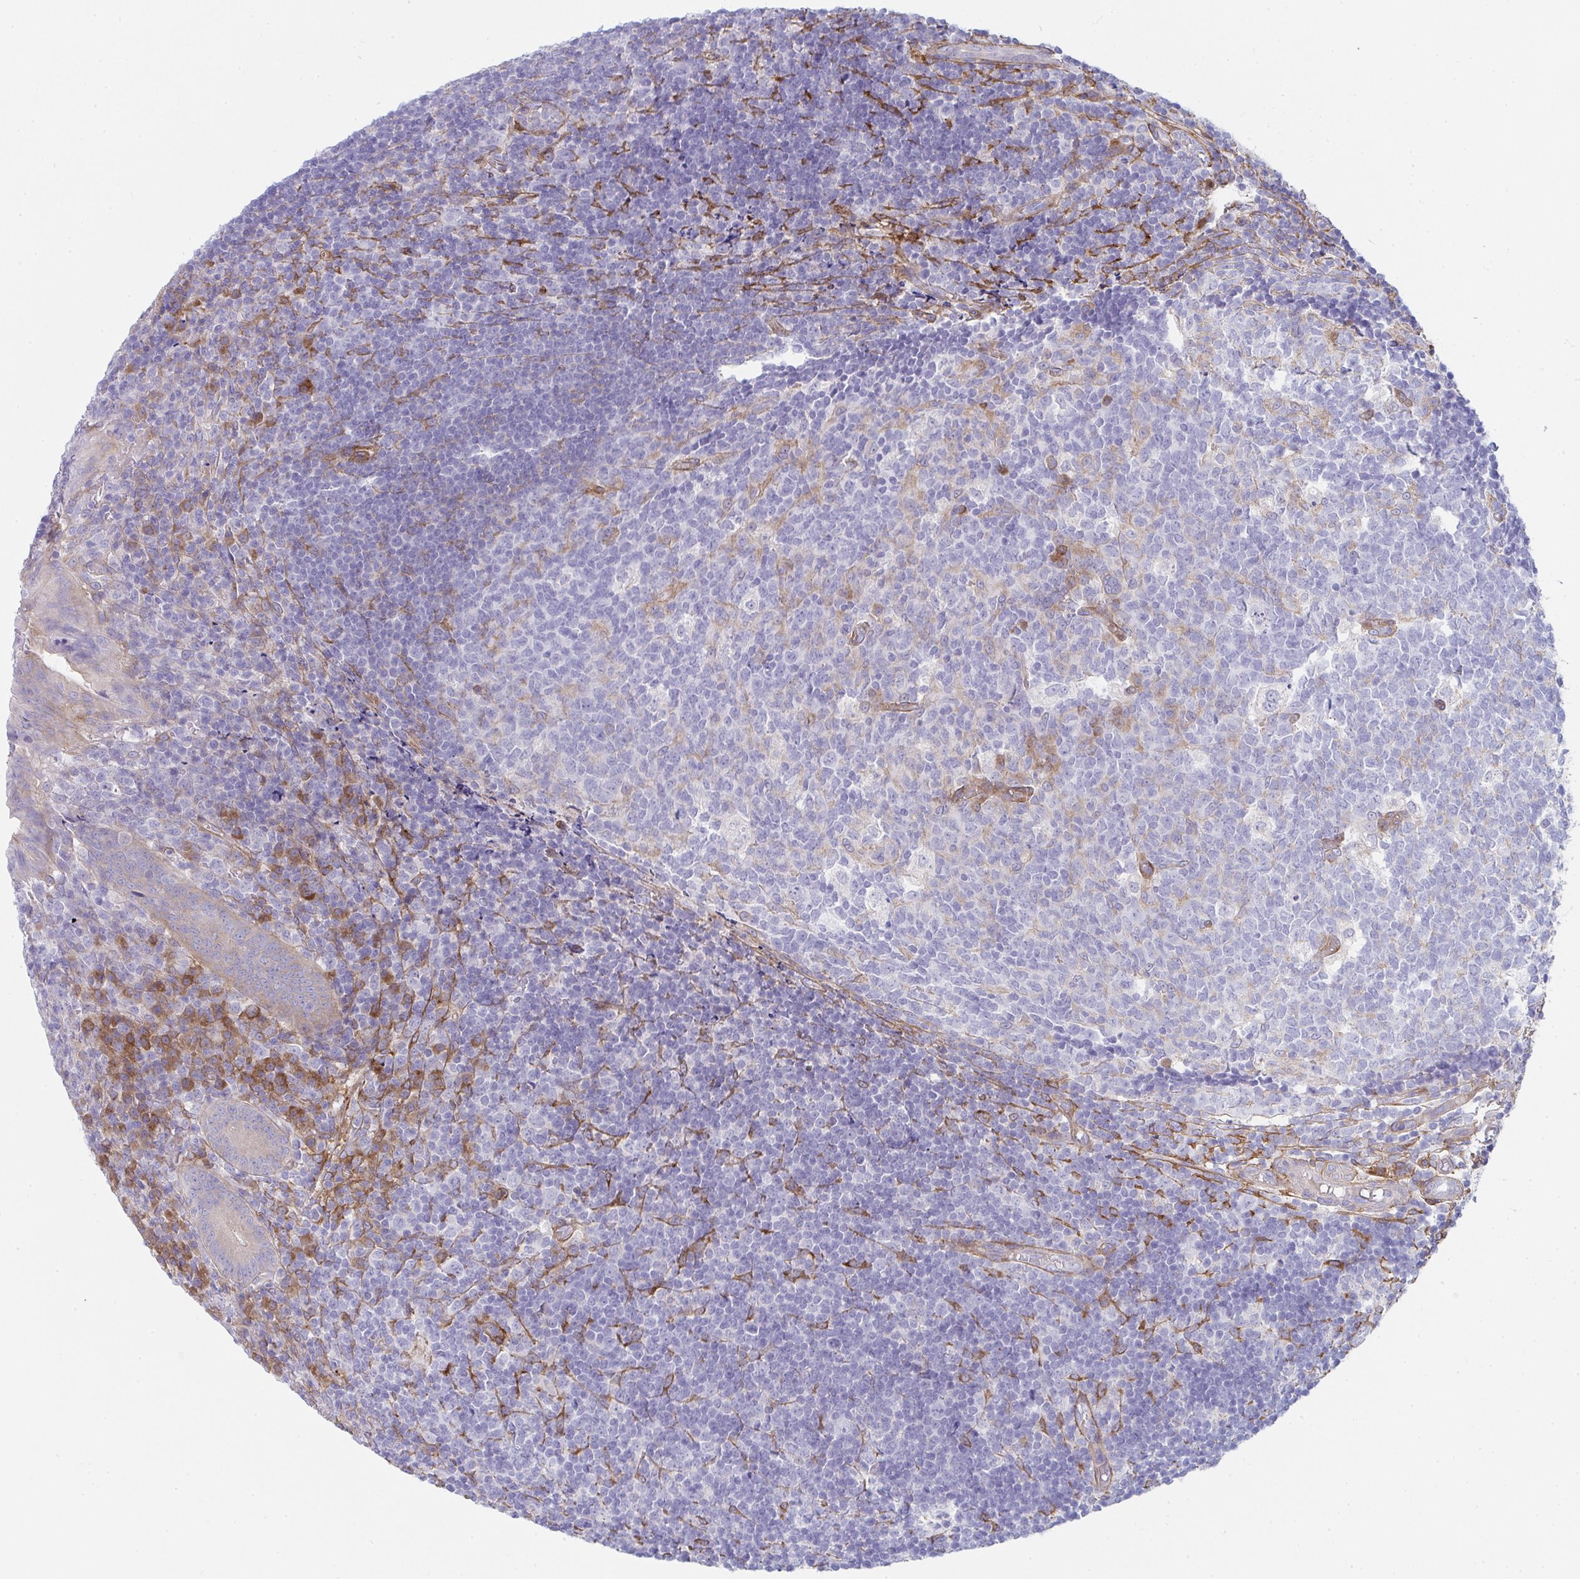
{"staining": {"intensity": "moderate", "quantity": ">75%", "location": "cytoplasmic/membranous"}, "tissue": "appendix", "cell_type": "Glandular cells", "image_type": "normal", "snomed": [{"axis": "morphology", "description": "Normal tissue, NOS"}, {"axis": "topography", "description": "Appendix"}], "caption": "Protein expression analysis of unremarkable human appendix reveals moderate cytoplasmic/membranous staining in about >75% of glandular cells.", "gene": "GAB1", "patient": {"sex": "male", "age": 18}}